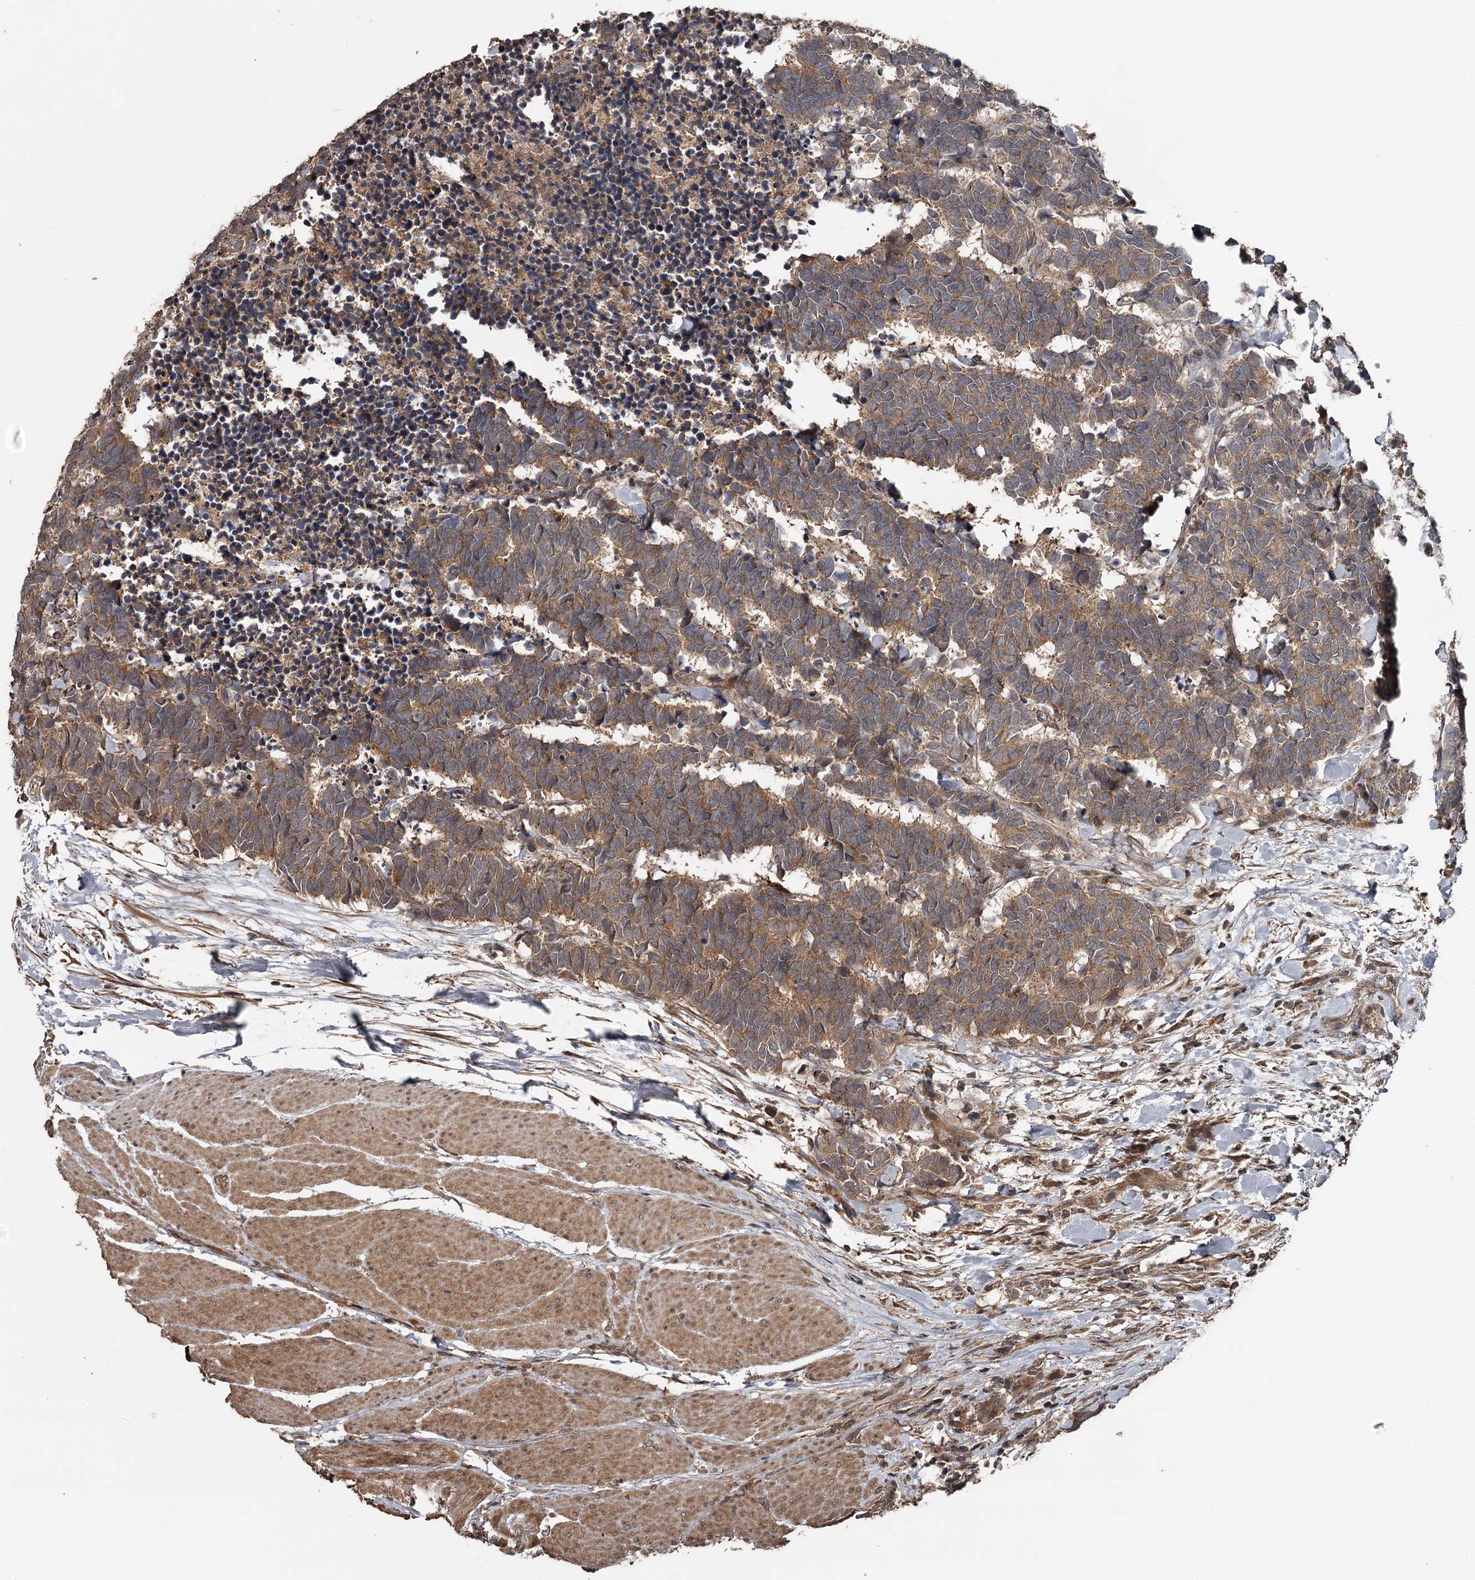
{"staining": {"intensity": "moderate", "quantity": ">75%", "location": "cytoplasmic/membranous"}, "tissue": "carcinoid", "cell_type": "Tumor cells", "image_type": "cancer", "snomed": [{"axis": "morphology", "description": "Carcinoma, NOS"}, {"axis": "morphology", "description": "Carcinoid, malignant, NOS"}, {"axis": "topography", "description": "Urinary bladder"}], "caption": "Tumor cells display moderate cytoplasmic/membranous expression in about >75% of cells in carcinoid. (IHC, brightfield microscopy, high magnification).", "gene": "RAB21", "patient": {"sex": "male", "age": 57}}